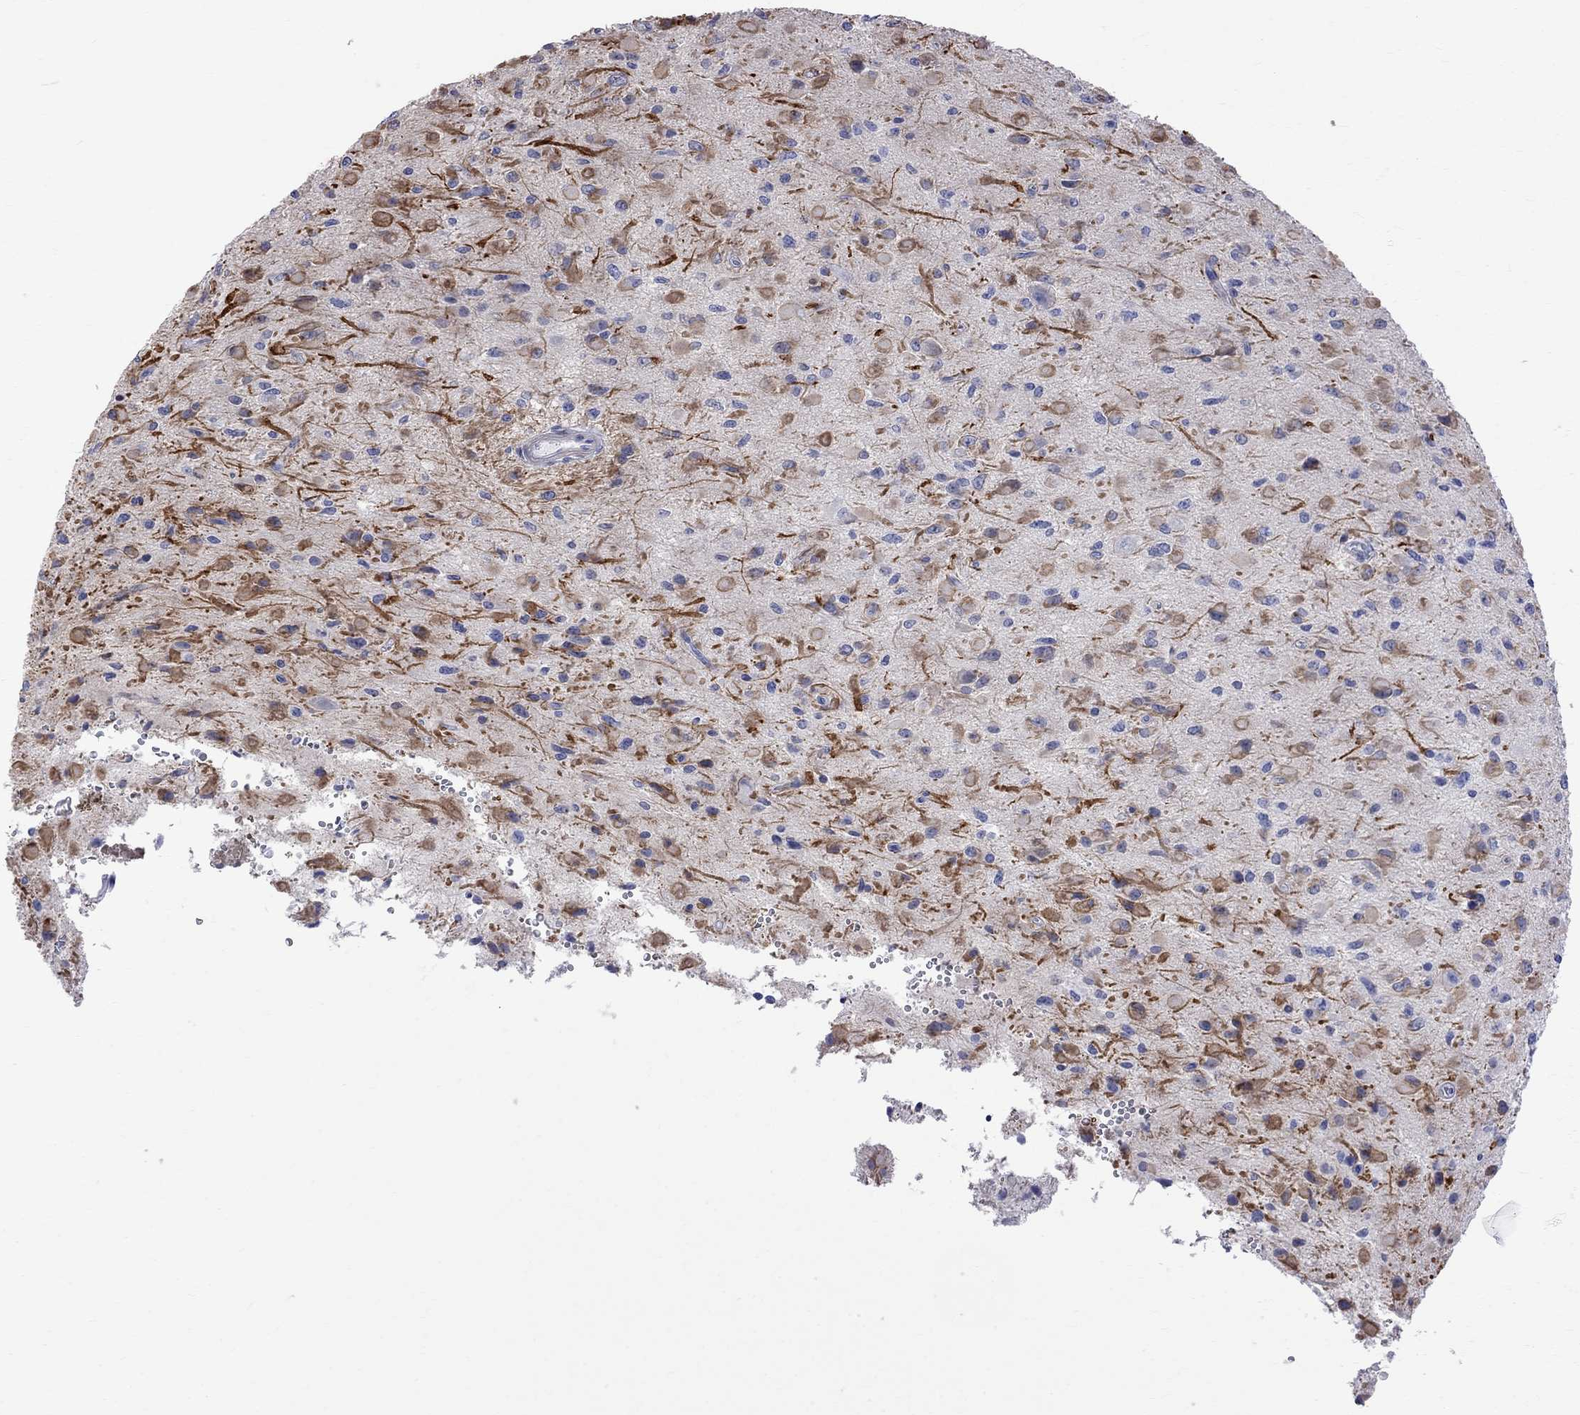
{"staining": {"intensity": "negative", "quantity": "none", "location": "none"}, "tissue": "glioma", "cell_type": "Tumor cells", "image_type": "cancer", "snomed": [{"axis": "morphology", "description": "Glioma, malignant, High grade"}, {"axis": "topography", "description": "Cerebral cortex"}], "caption": "Glioma was stained to show a protein in brown. There is no significant expression in tumor cells.", "gene": "S100A3", "patient": {"sex": "male", "age": 35}}